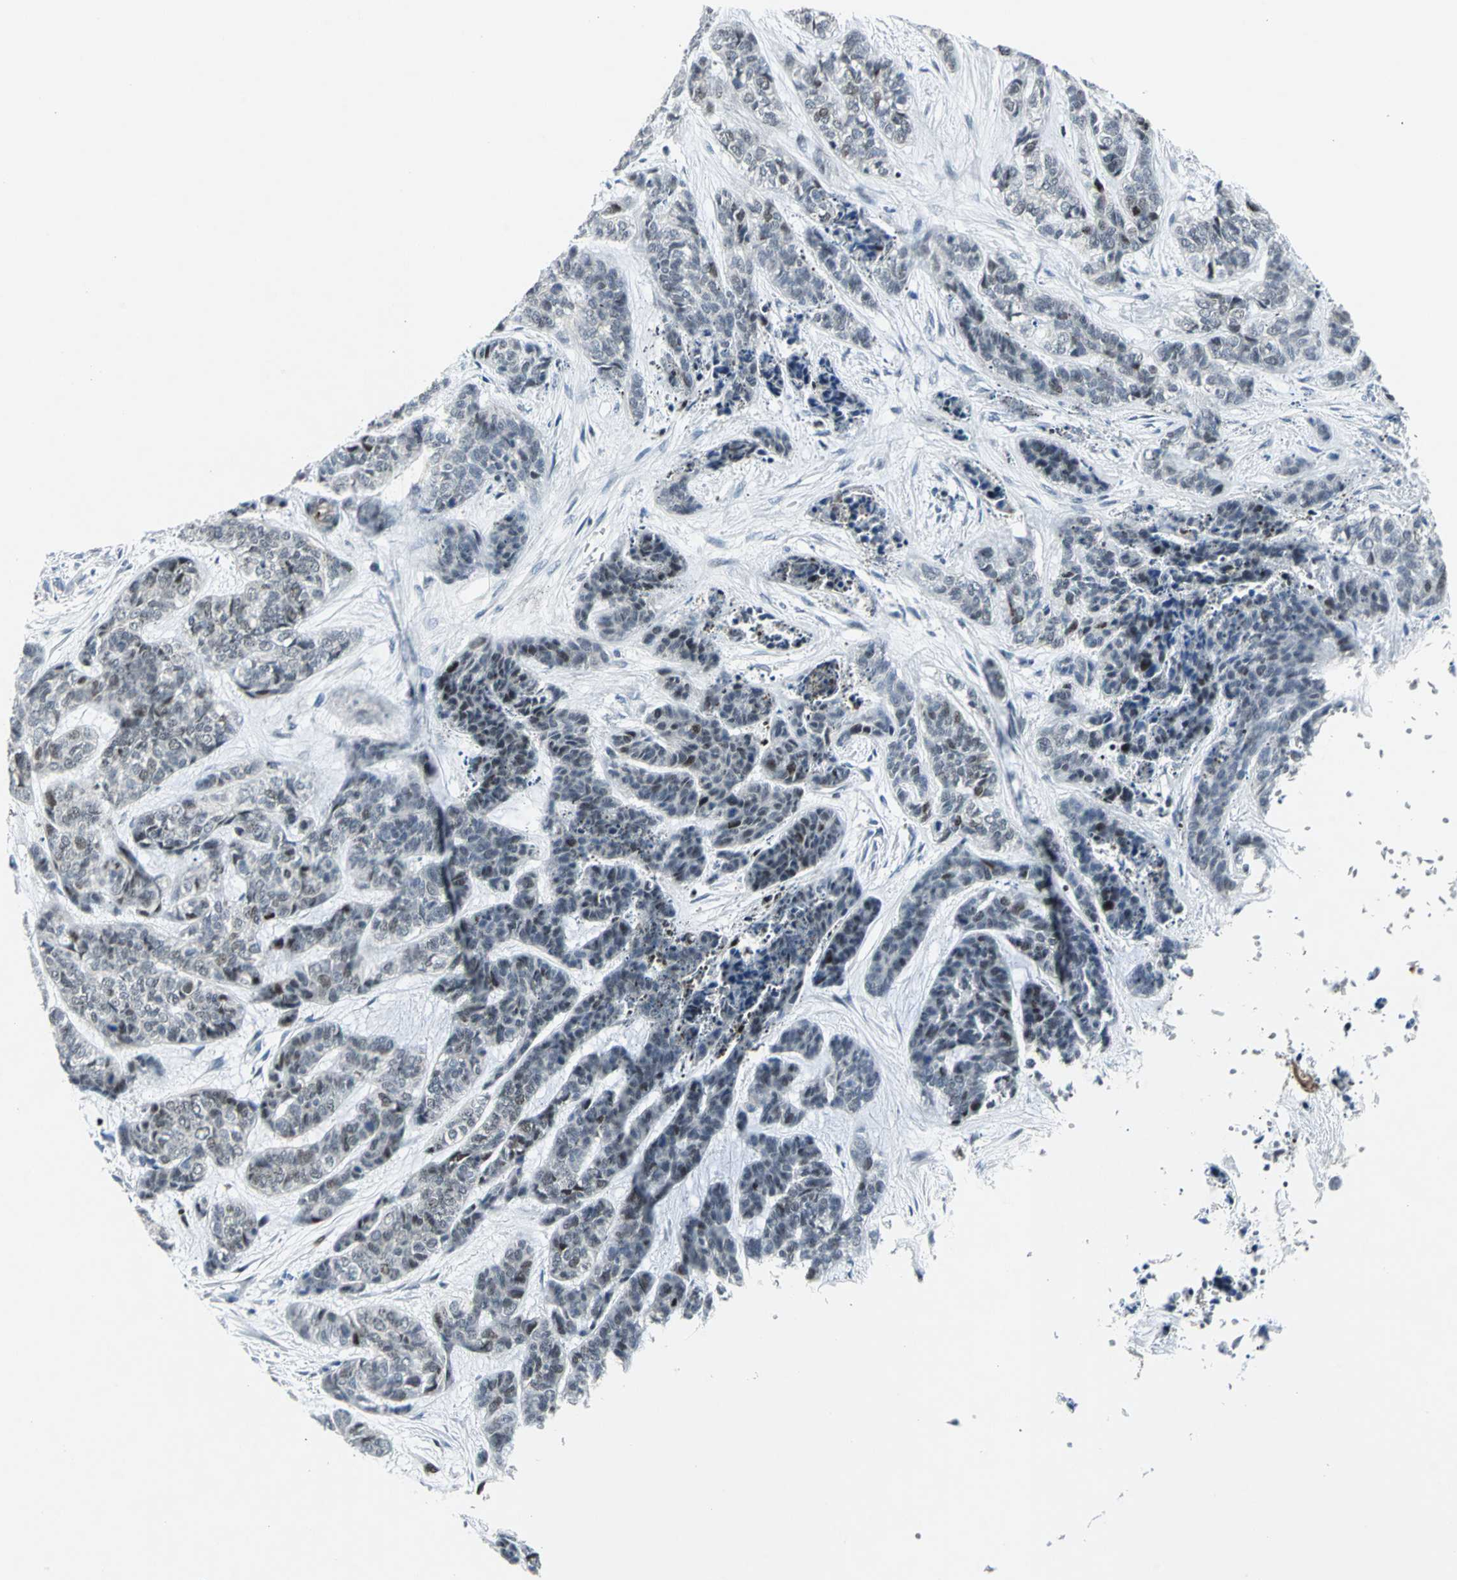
{"staining": {"intensity": "weak", "quantity": "<25%", "location": "nuclear"}, "tissue": "skin cancer", "cell_type": "Tumor cells", "image_type": "cancer", "snomed": [{"axis": "morphology", "description": "Basal cell carcinoma"}, {"axis": "topography", "description": "Skin"}], "caption": "This is an immunohistochemistry histopathology image of skin cancer (basal cell carcinoma). There is no positivity in tumor cells.", "gene": "RPA1", "patient": {"sex": "female", "age": 64}}